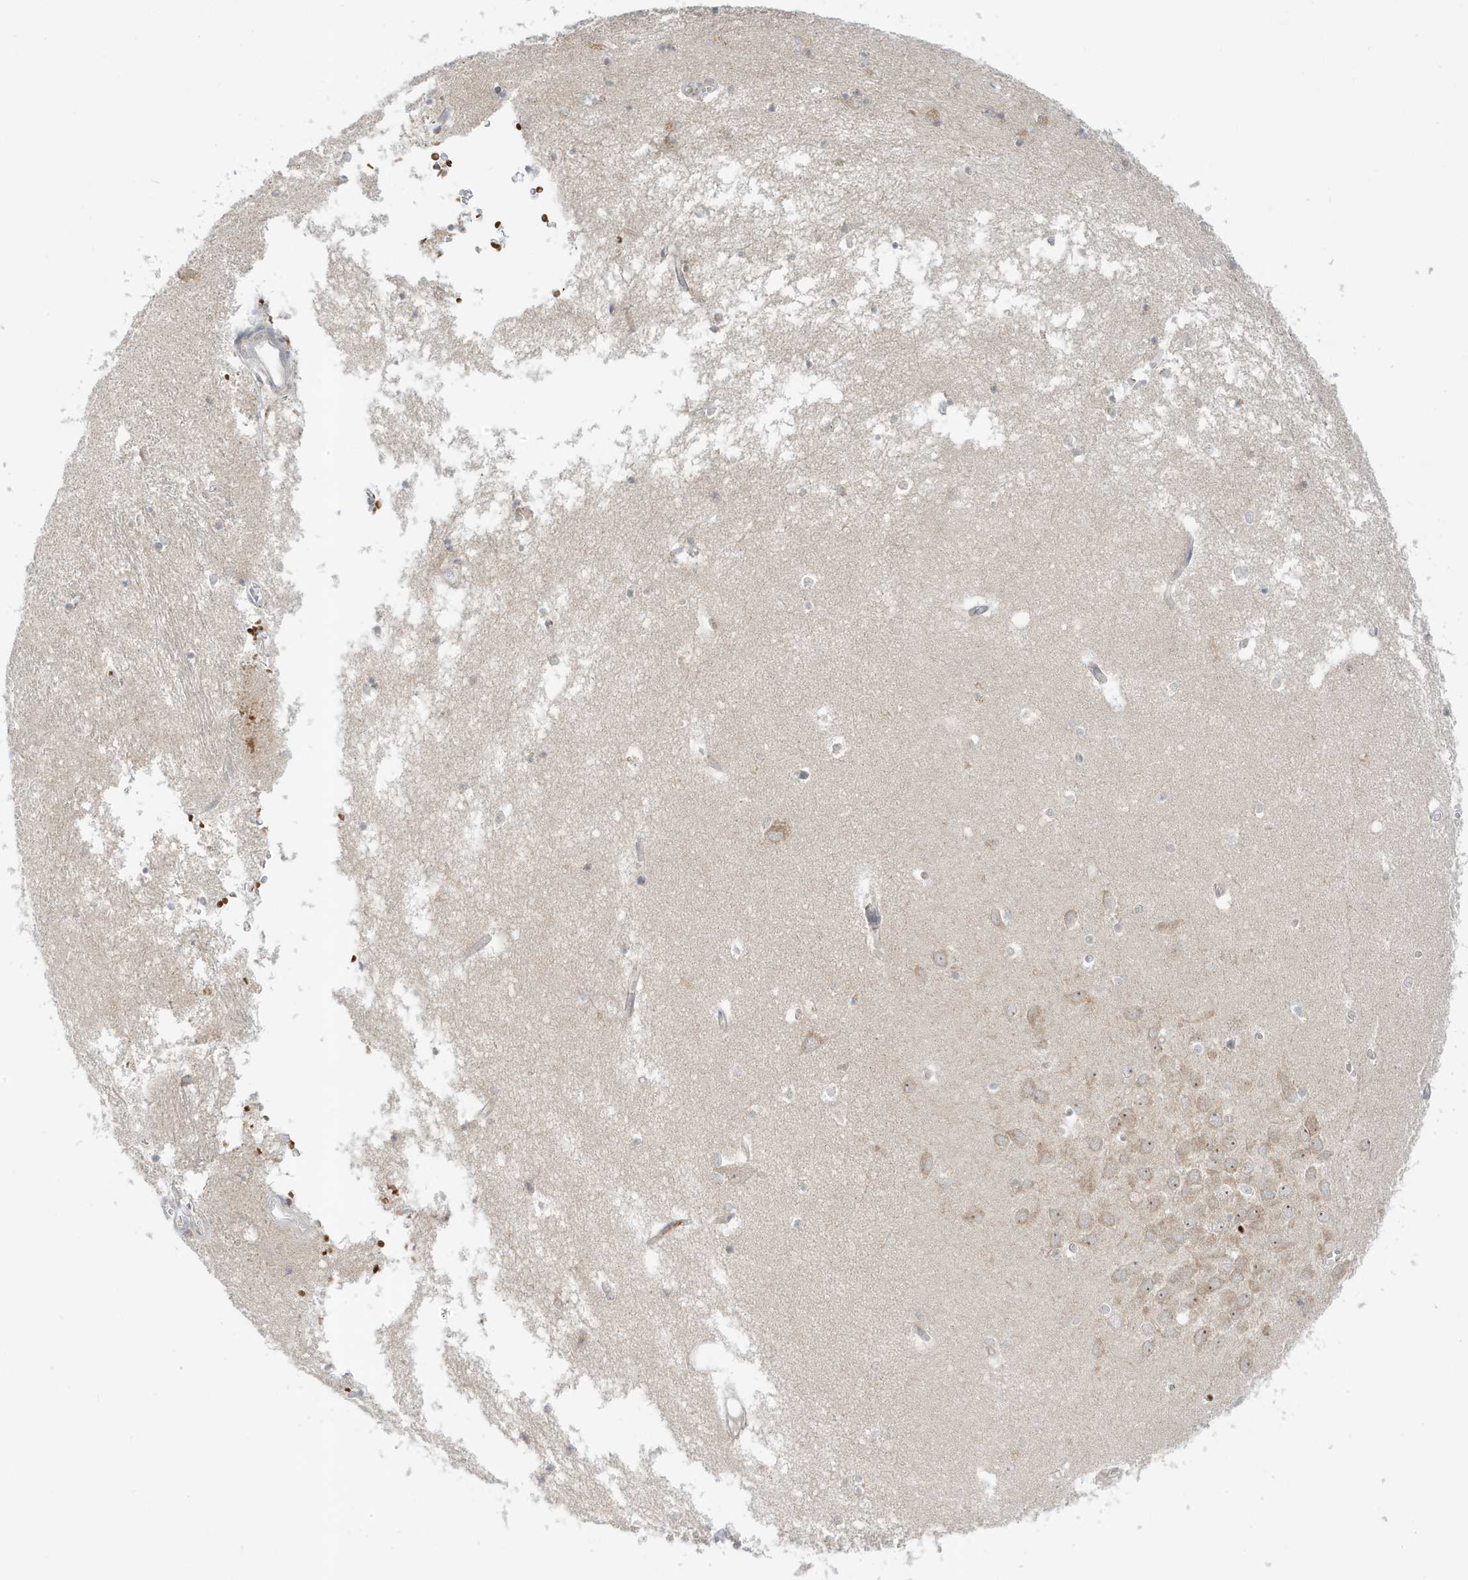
{"staining": {"intensity": "moderate", "quantity": "<25%", "location": "cytoplasmic/membranous"}, "tissue": "hippocampus", "cell_type": "Glial cells", "image_type": "normal", "snomed": [{"axis": "morphology", "description": "Normal tissue, NOS"}, {"axis": "topography", "description": "Hippocampus"}], "caption": "IHC staining of benign hippocampus, which shows low levels of moderate cytoplasmic/membranous staining in approximately <25% of glial cells indicating moderate cytoplasmic/membranous protein expression. The staining was performed using DAB (brown) for protein detection and nuclei were counterstained in hematoxylin (blue).", "gene": "NPPC", "patient": {"sex": "male", "age": 70}}